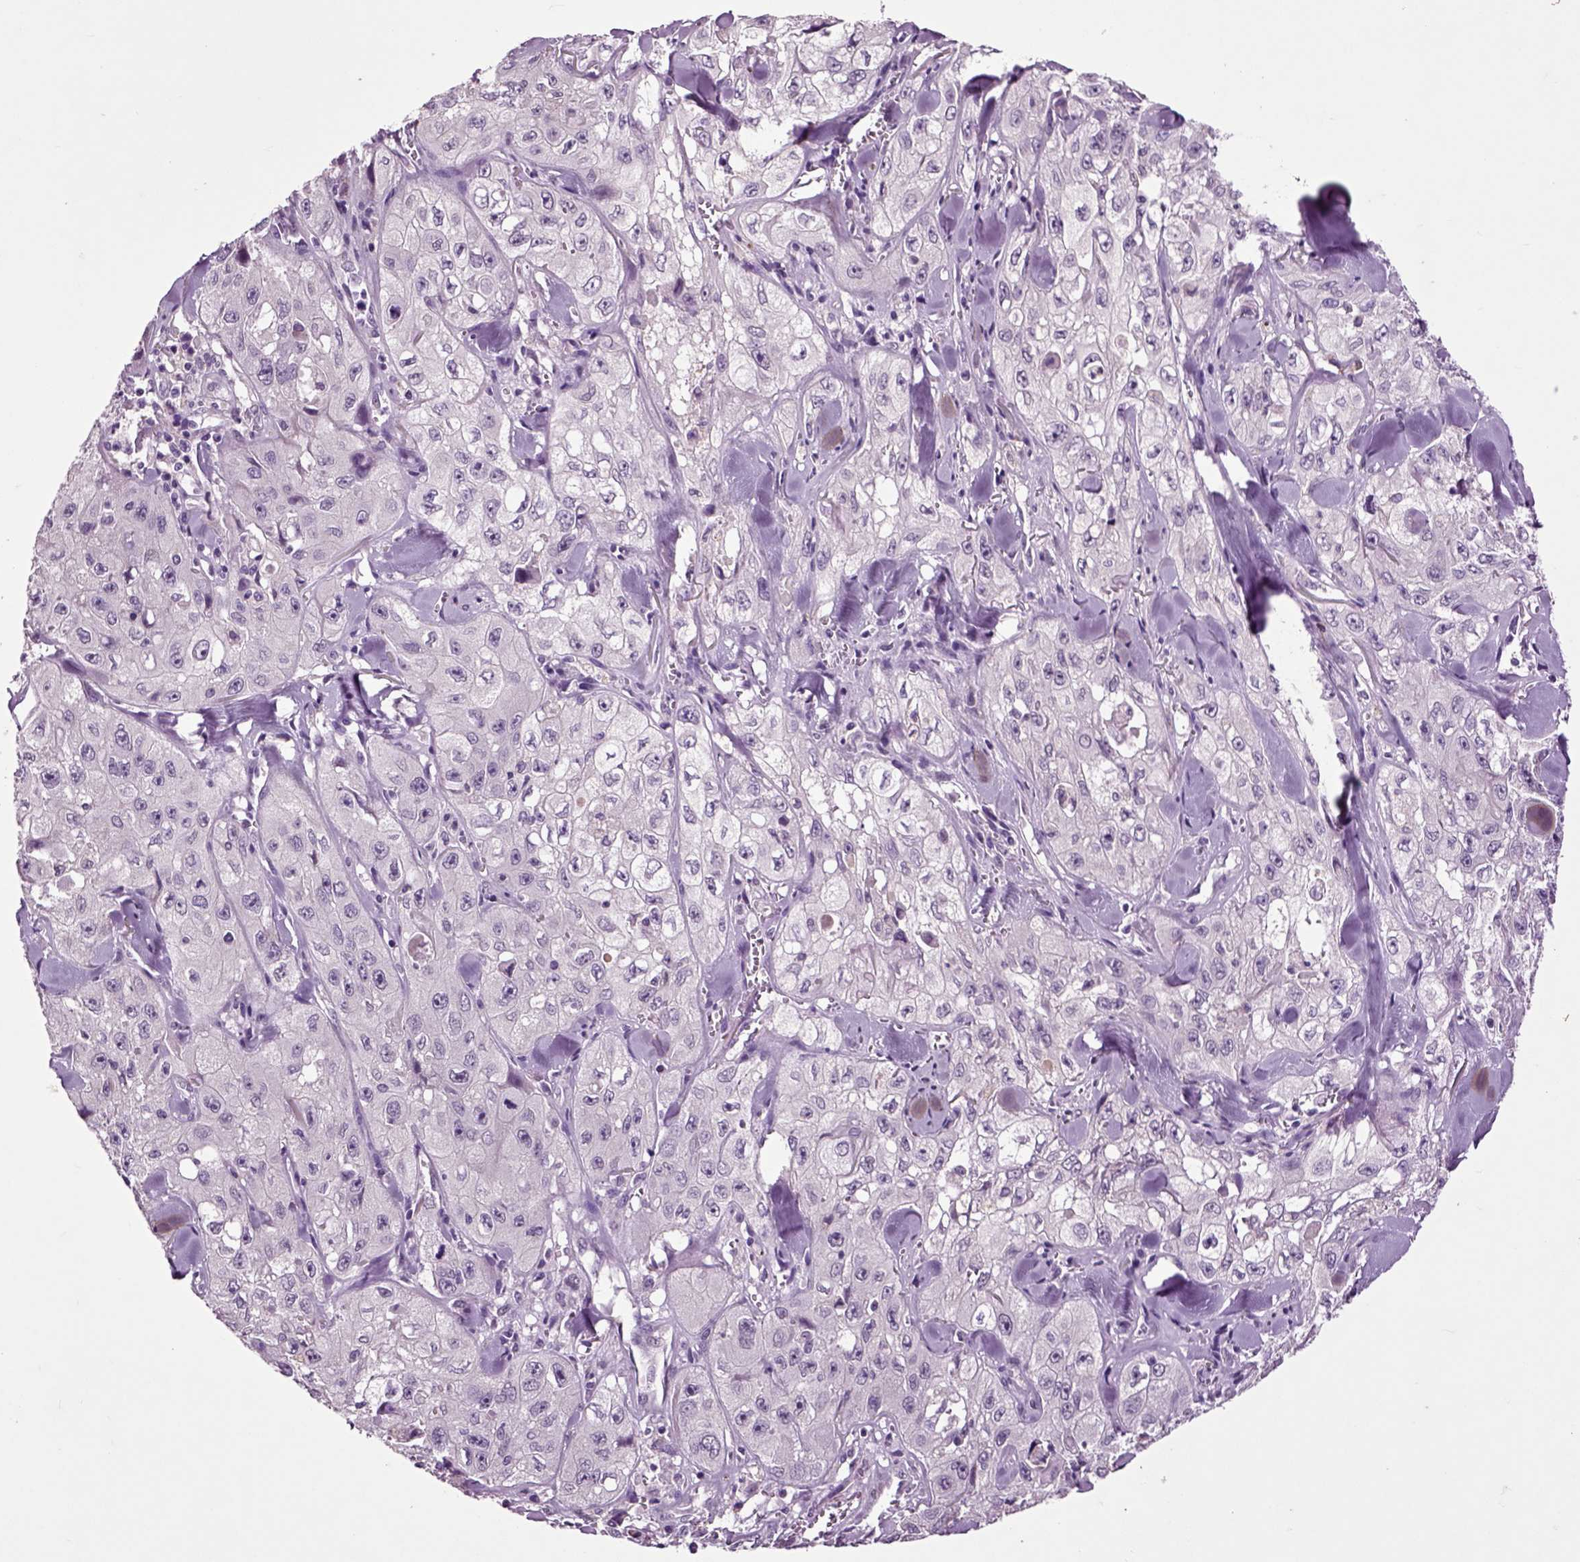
{"staining": {"intensity": "negative", "quantity": "none", "location": "none"}, "tissue": "skin cancer", "cell_type": "Tumor cells", "image_type": "cancer", "snomed": [{"axis": "morphology", "description": "Squamous cell carcinoma, NOS"}, {"axis": "topography", "description": "Skin"}, {"axis": "topography", "description": "Subcutis"}], "caption": "Human squamous cell carcinoma (skin) stained for a protein using immunohistochemistry (IHC) displays no expression in tumor cells.", "gene": "CRHR1", "patient": {"sex": "male", "age": 73}}